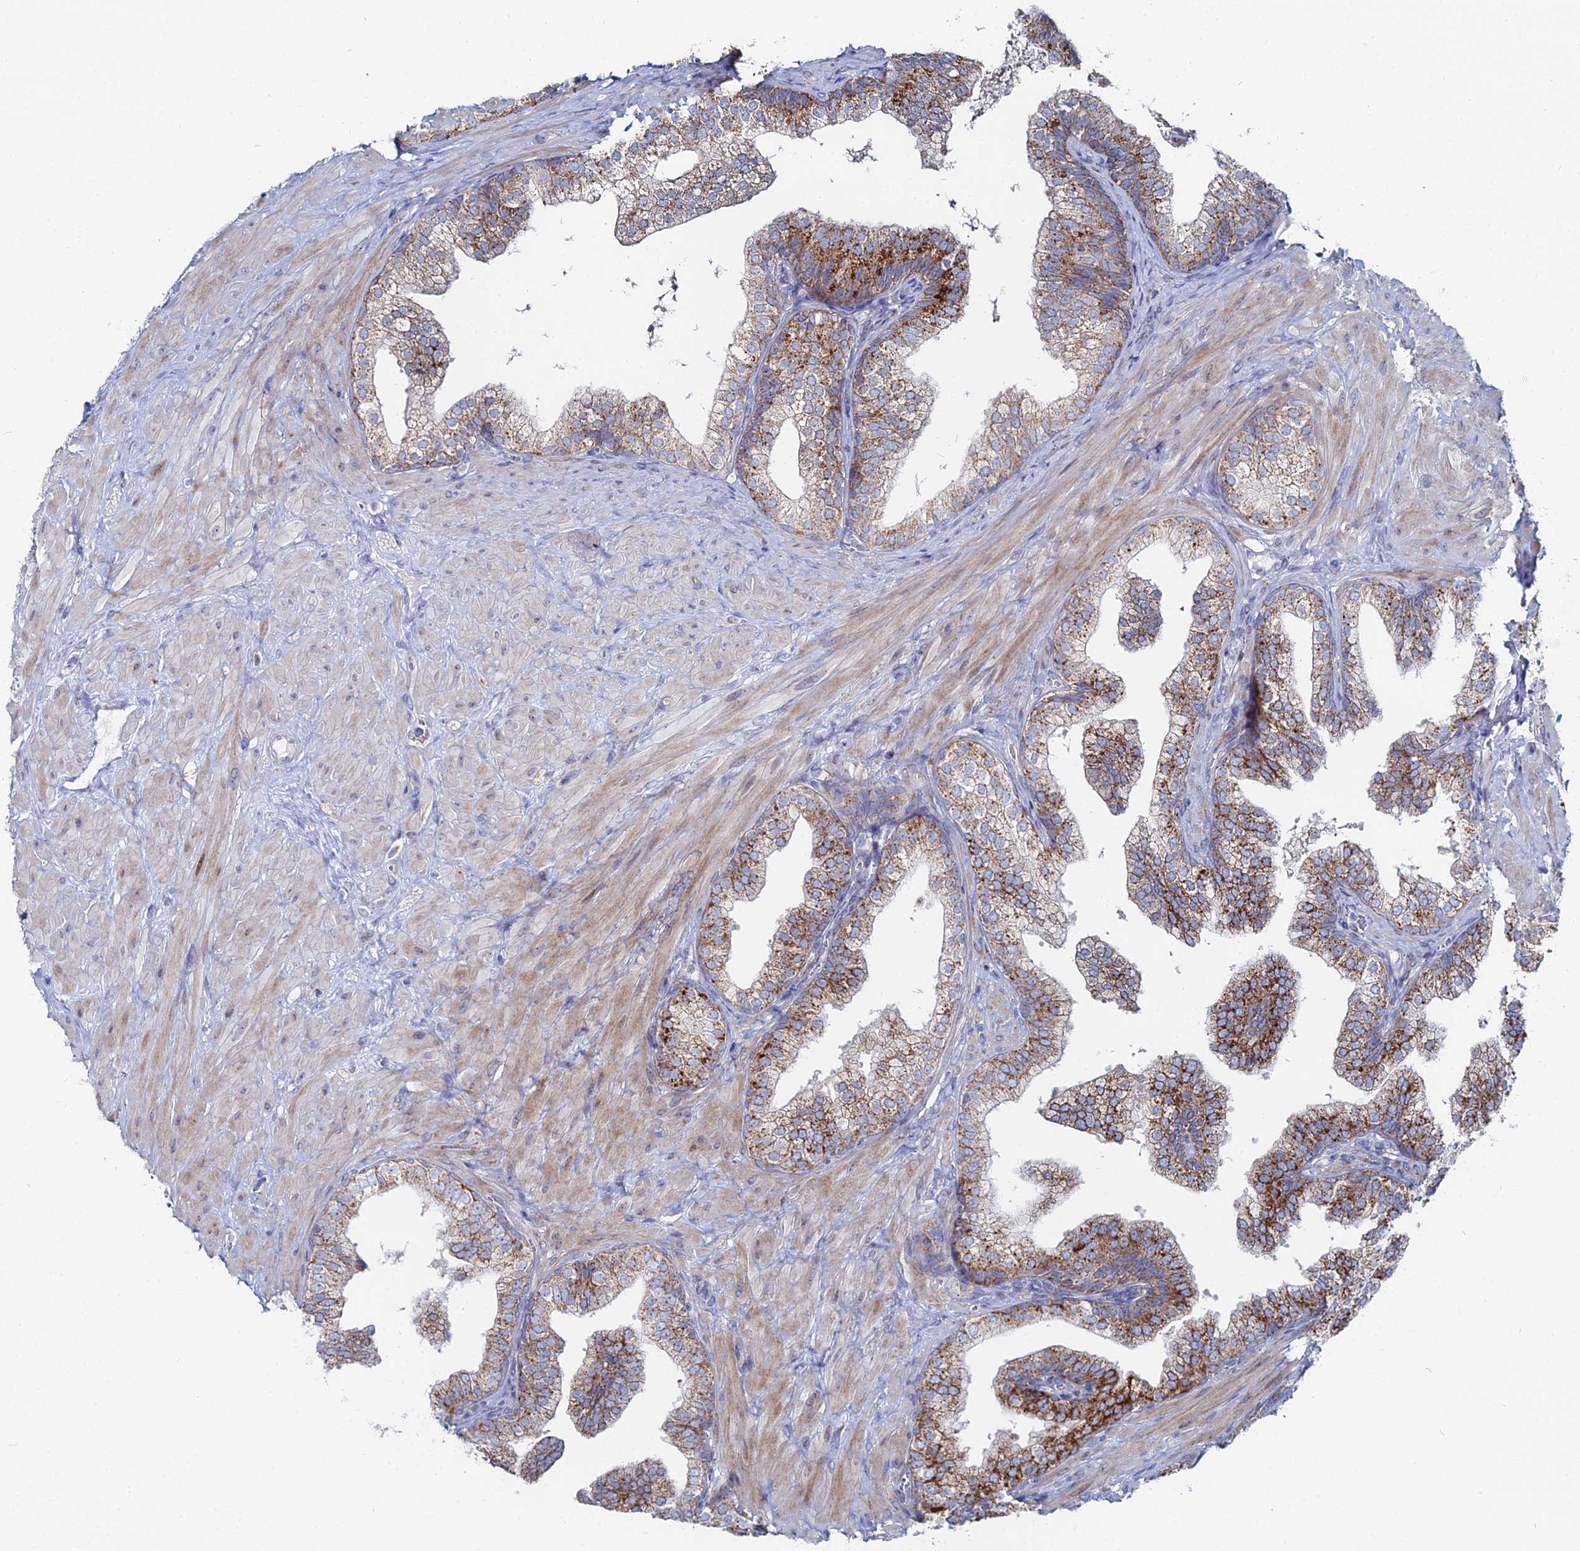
{"staining": {"intensity": "strong", "quantity": ">75%", "location": "cytoplasmic/membranous"}, "tissue": "prostate", "cell_type": "Glandular cells", "image_type": "normal", "snomed": [{"axis": "morphology", "description": "Normal tissue, NOS"}, {"axis": "topography", "description": "Prostate"}], "caption": "This is an image of immunohistochemistry staining of normal prostate, which shows strong staining in the cytoplasmic/membranous of glandular cells.", "gene": "MPC1", "patient": {"sex": "male", "age": 60}}